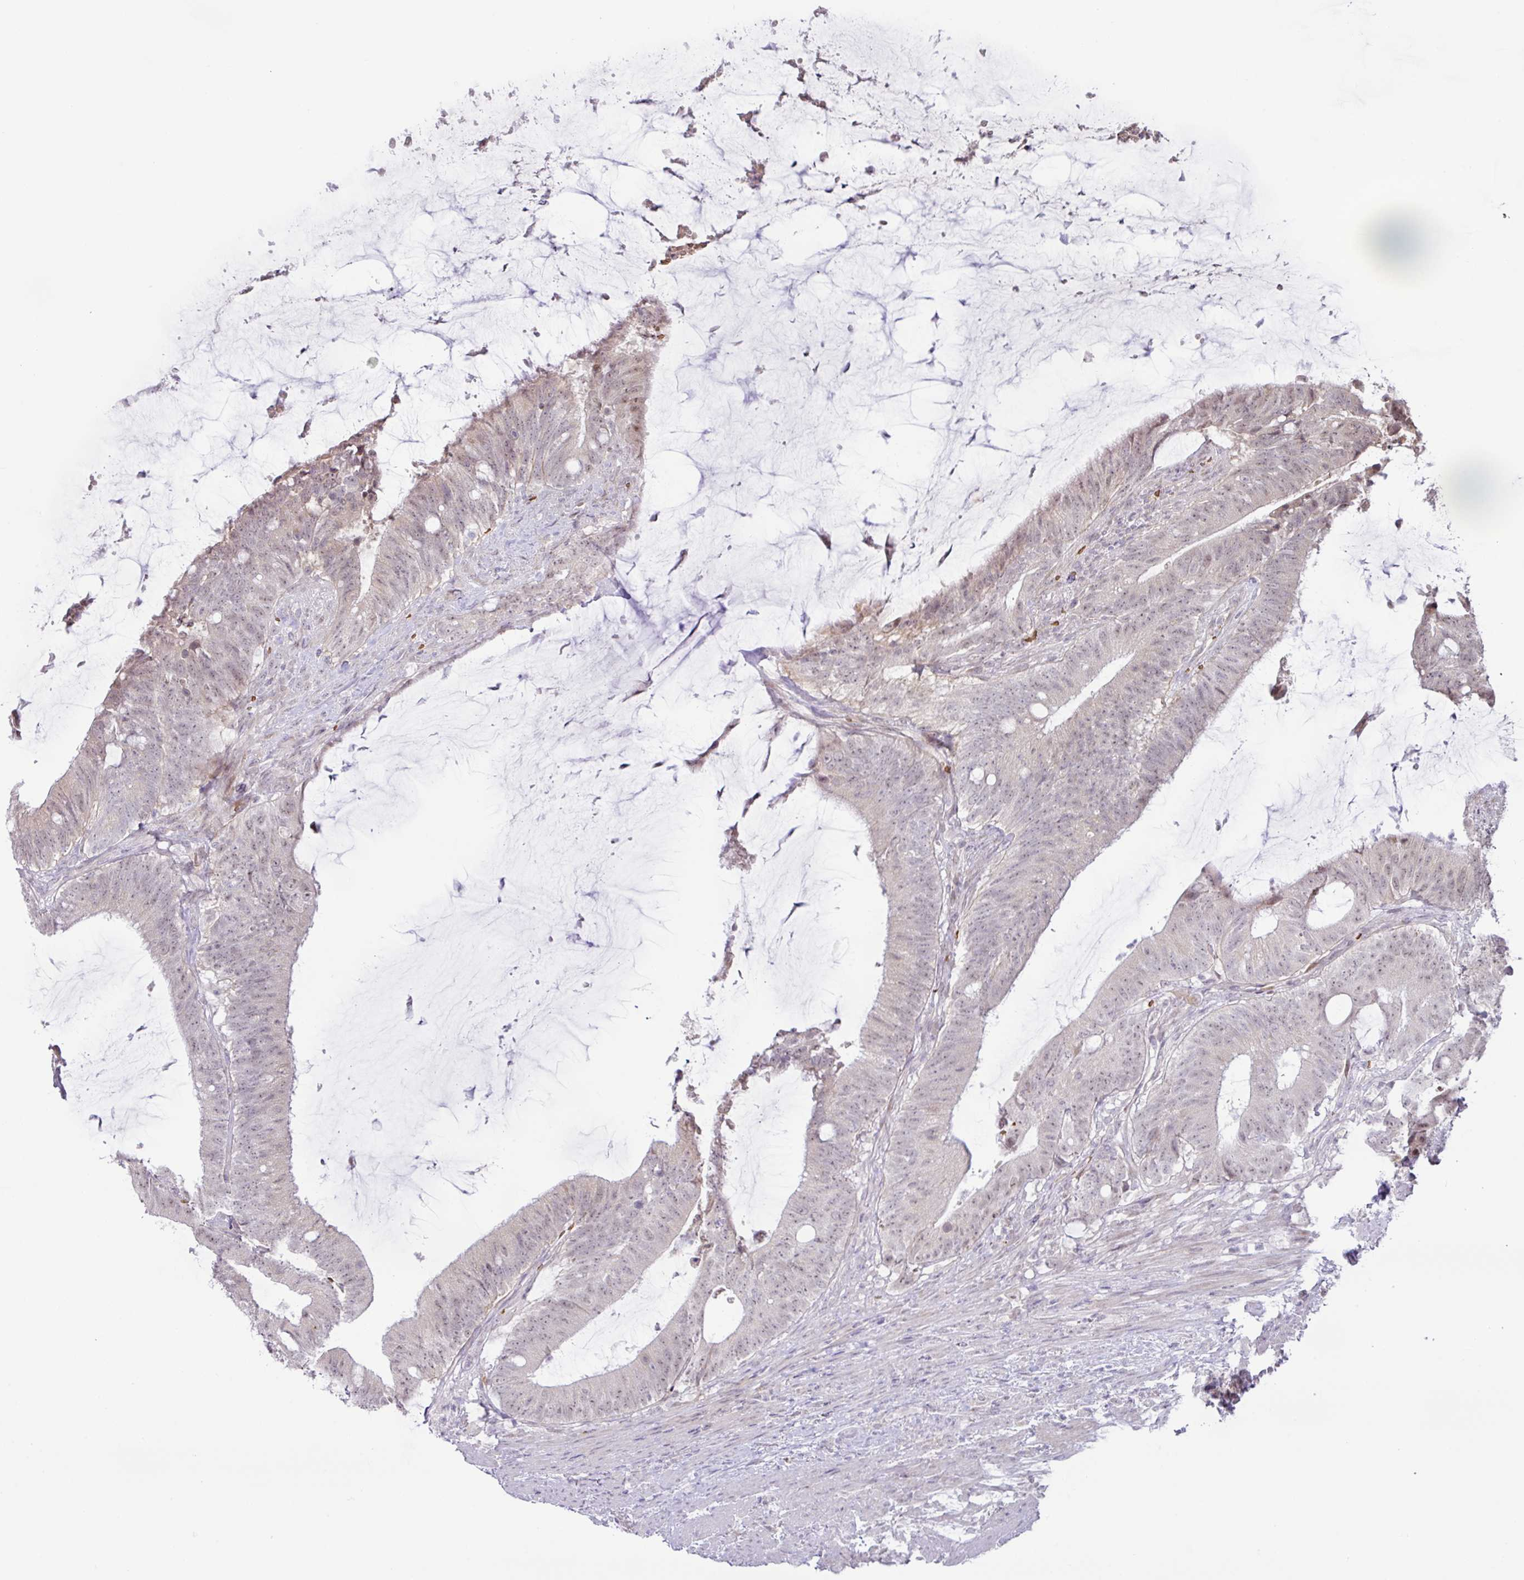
{"staining": {"intensity": "moderate", "quantity": "<25%", "location": "nuclear"}, "tissue": "colorectal cancer", "cell_type": "Tumor cells", "image_type": "cancer", "snomed": [{"axis": "morphology", "description": "Adenocarcinoma, NOS"}, {"axis": "topography", "description": "Colon"}], "caption": "Moderate nuclear expression for a protein is identified in approximately <25% of tumor cells of colorectal adenocarcinoma using immunohistochemistry.", "gene": "PARP2", "patient": {"sex": "female", "age": 43}}